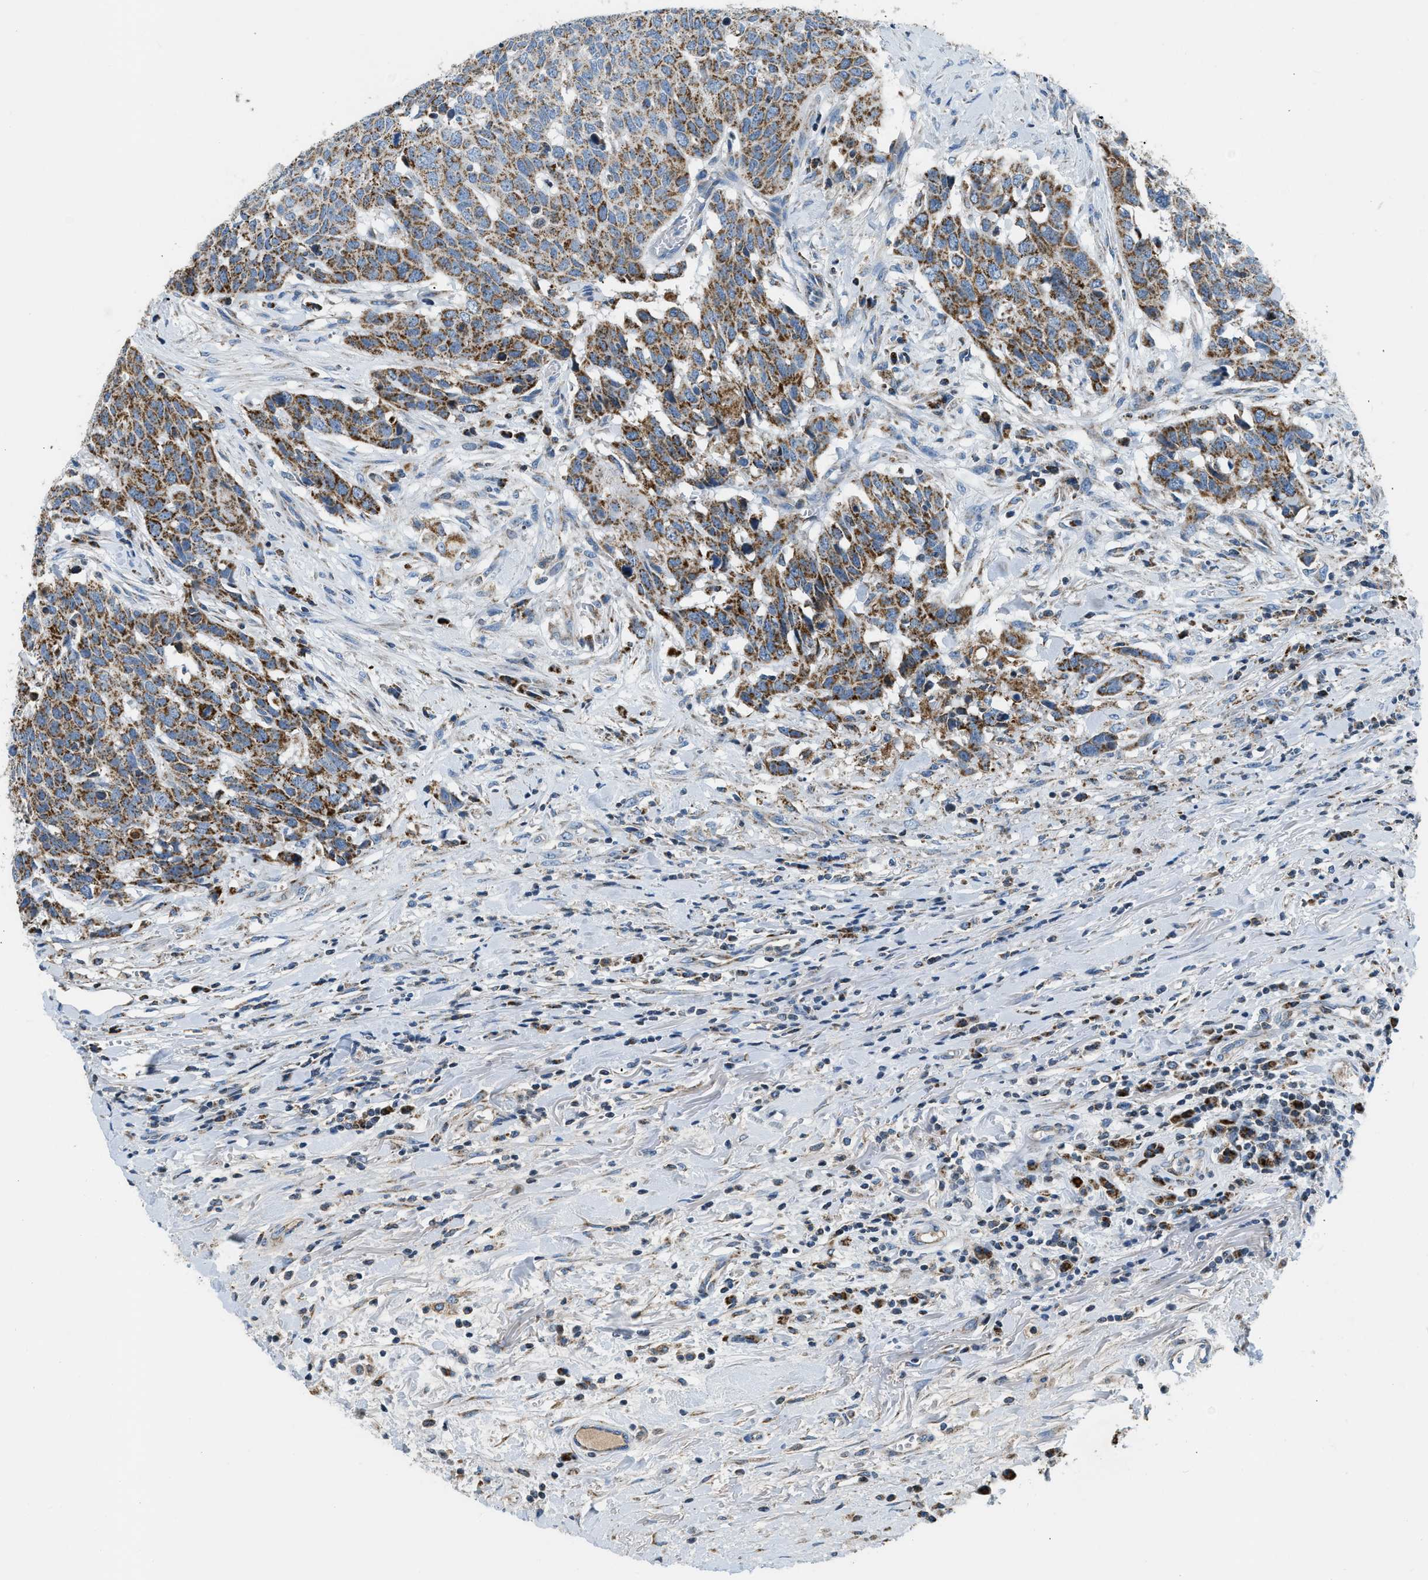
{"staining": {"intensity": "moderate", "quantity": ">75%", "location": "cytoplasmic/membranous"}, "tissue": "head and neck cancer", "cell_type": "Tumor cells", "image_type": "cancer", "snomed": [{"axis": "morphology", "description": "Squamous cell carcinoma, NOS"}, {"axis": "topography", "description": "Head-Neck"}], "caption": "A medium amount of moderate cytoplasmic/membranous expression is present in approximately >75% of tumor cells in head and neck cancer tissue.", "gene": "ACADVL", "patient": {"sex": "male", "age": 66}}